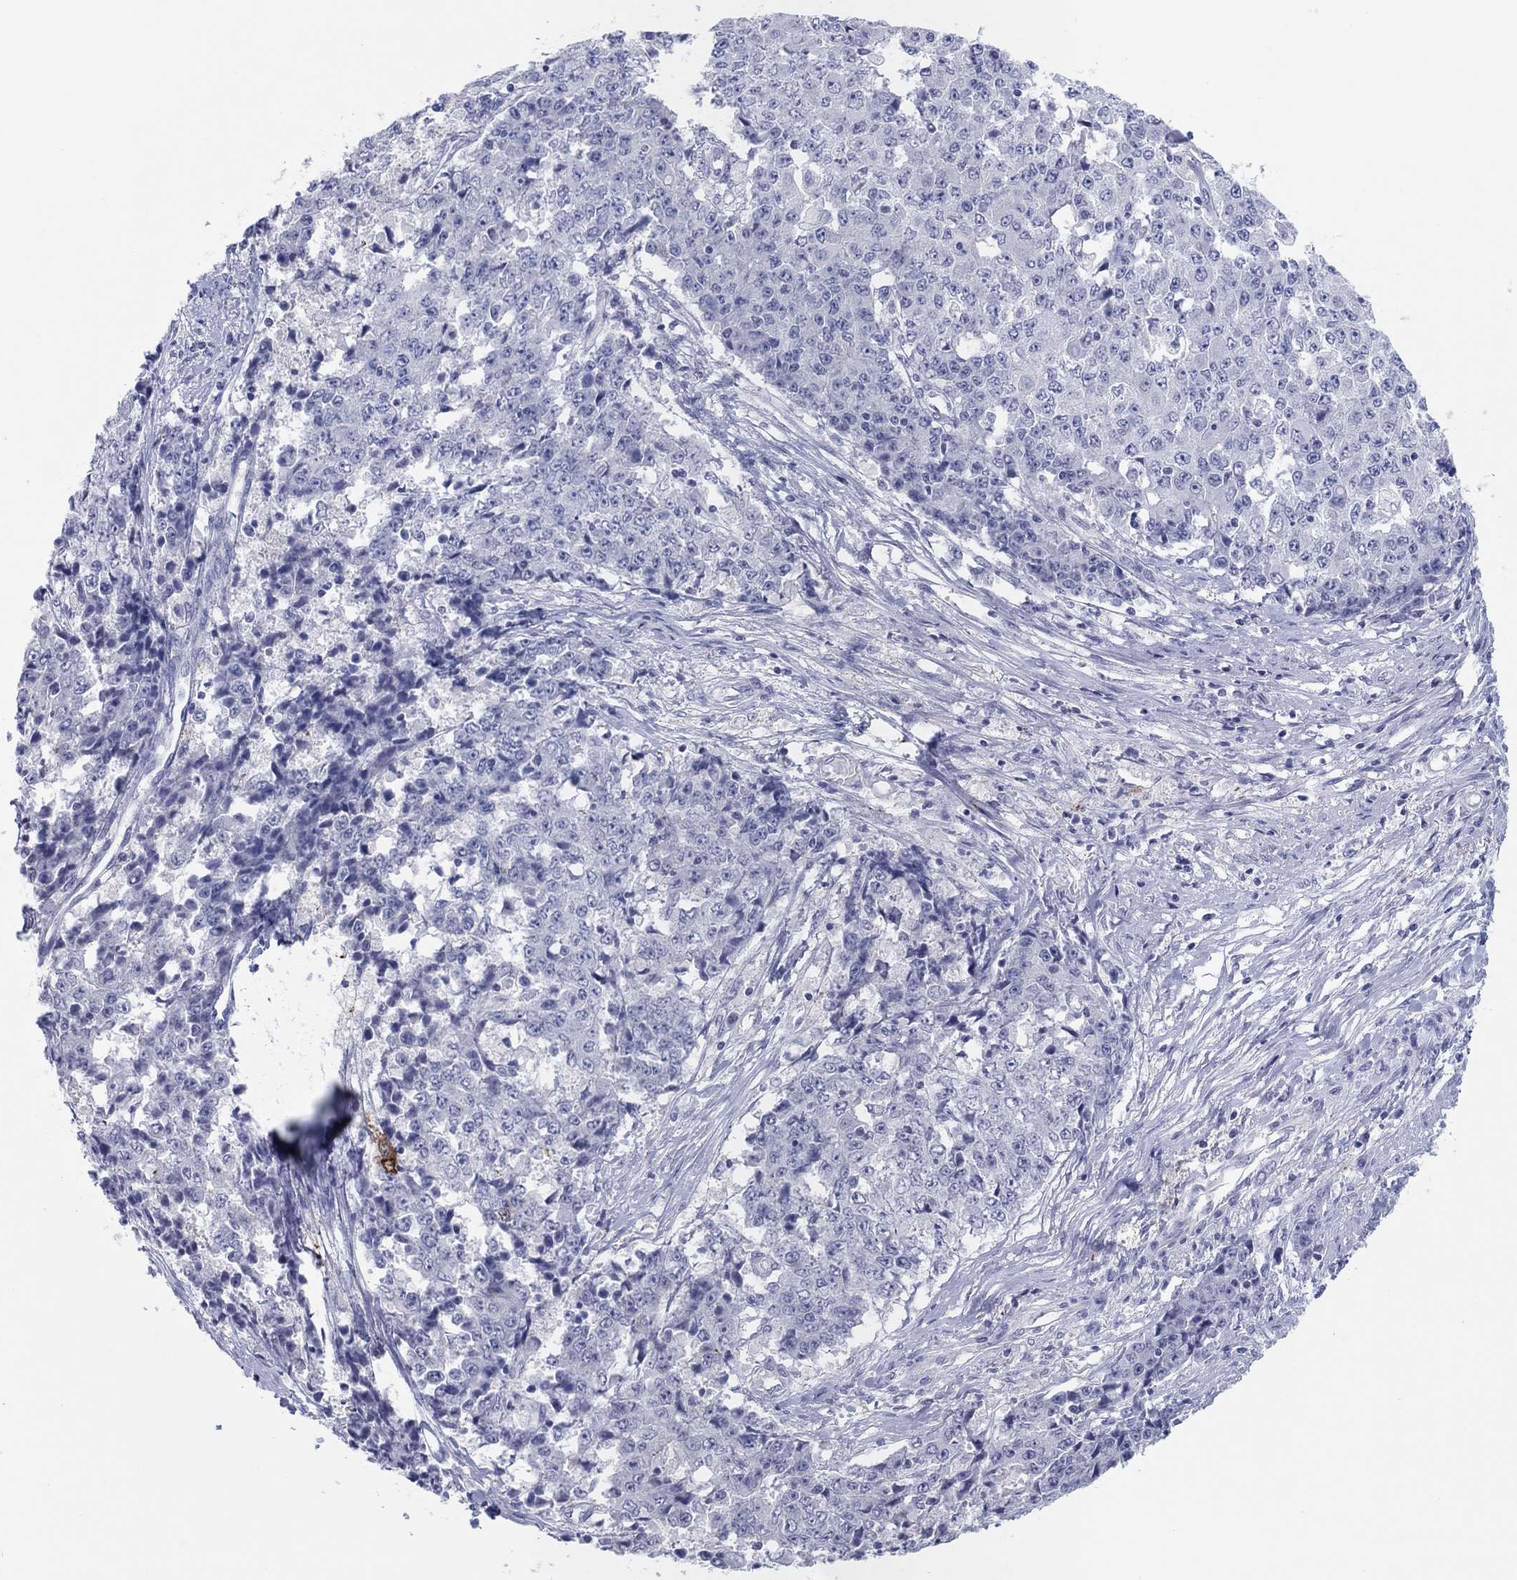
{"staining": {"intensity": "negative", "quantity": "none", "location": "none"}, "tissue": "ovarian cancer", "cell_type": "Tumor cells", "image_type": "cancer", "snomed": [{"axis": "morphology", "description": "Carcinoma, endometroid"}, {"axis": "topography", "description": "Ovary"}], "caption": "Protein analysis of ovarian endometroid carcinoma reveals no significant positivity in tumor cells.", "gene": "CPNE6", "patient": {"sex": "female", "age": 42}}